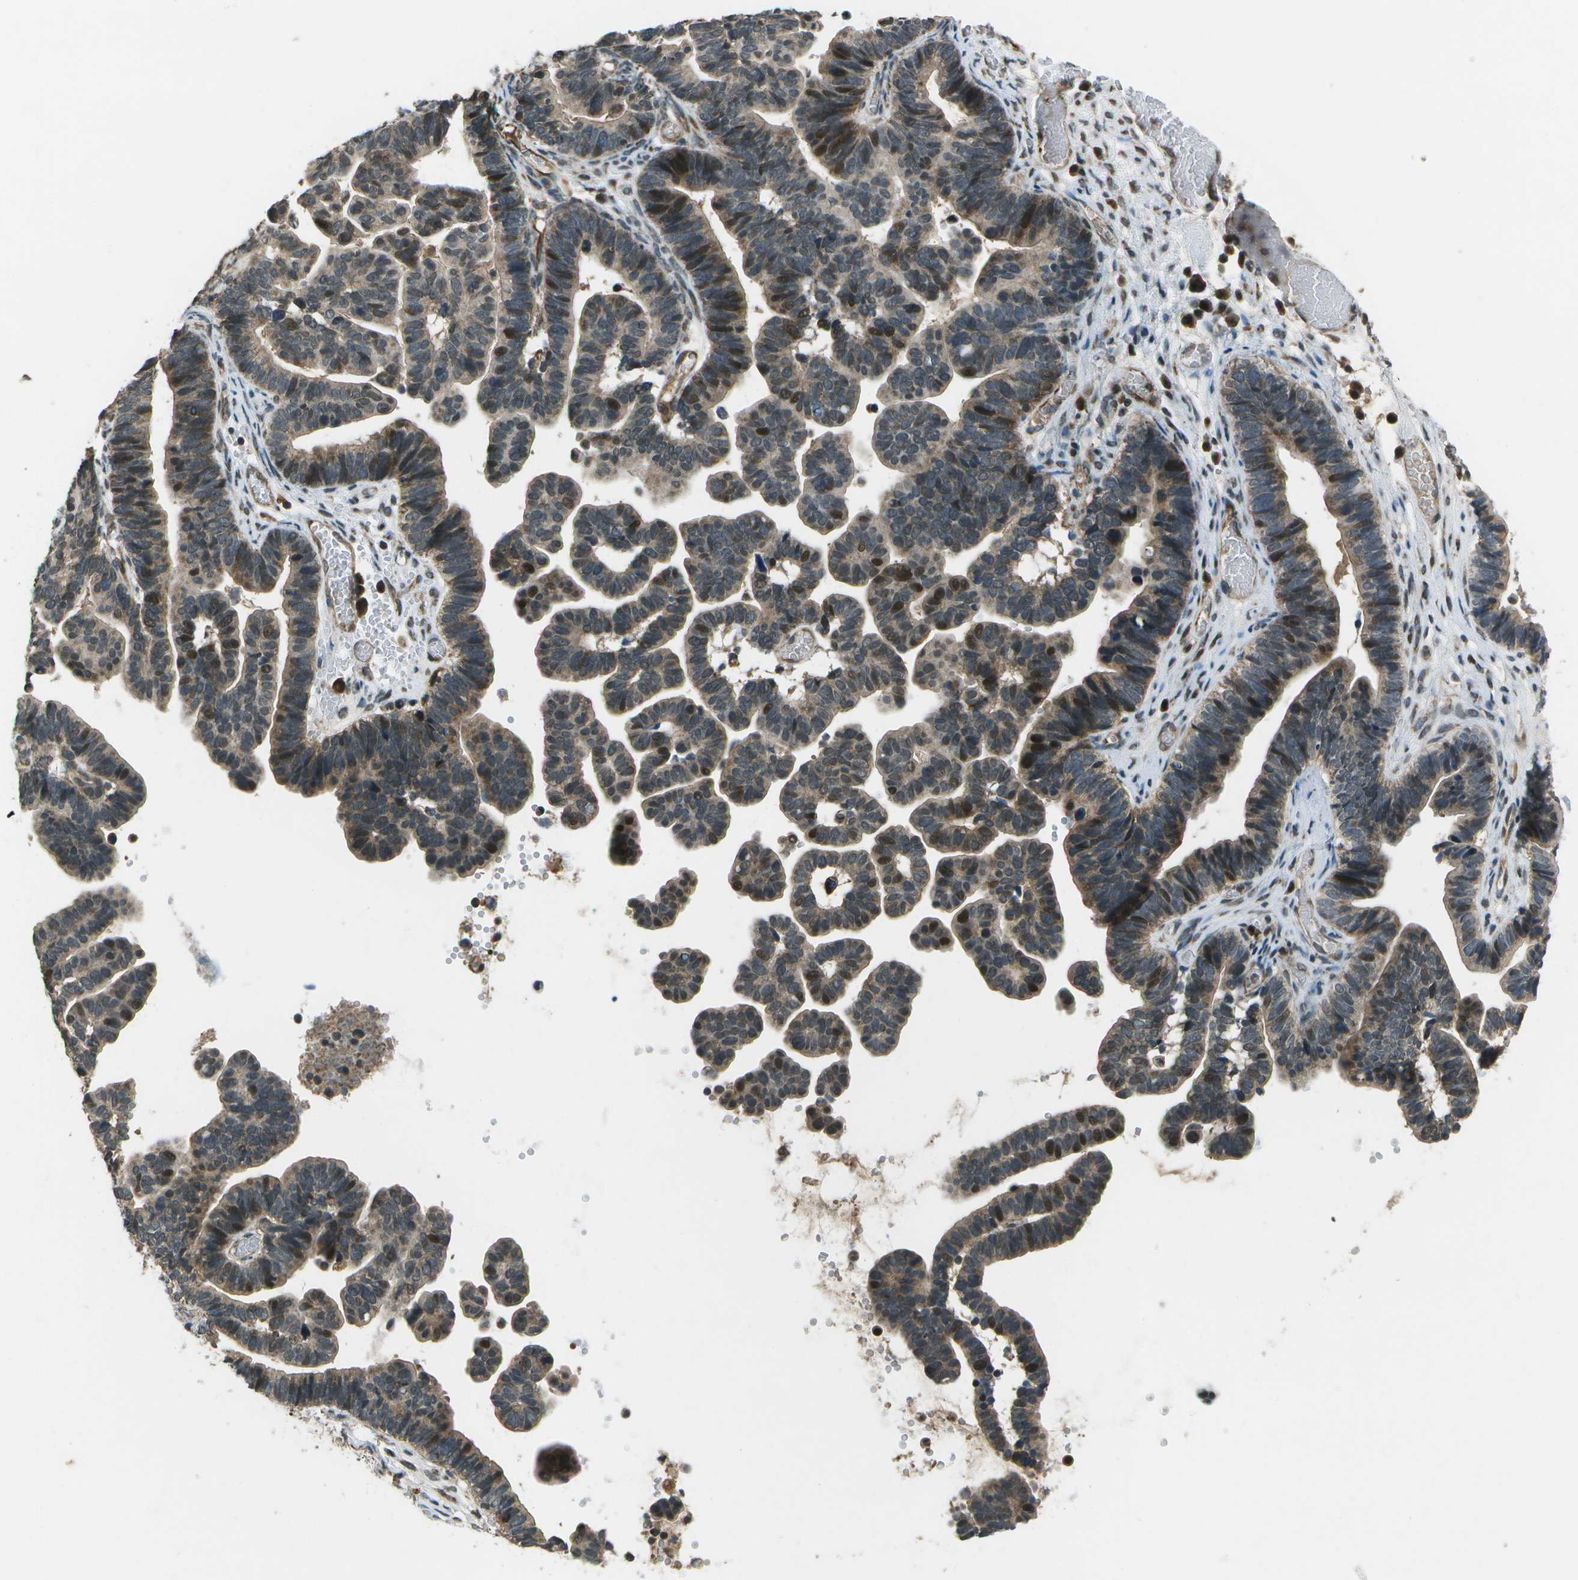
{"staining": {"intensity": "strong", "quantity": "<25%", "location": "cytoplasmic/membranous,nuclear"}, "tissue": "ovarian cancer", "cell_type": "Tumor cells", "image_type": "cancer", "snomed": [{"axis": "morphology", "description": "Cystadenocarcinoma, serous, NOS"}, {"axis": "topography", "description": "Ovary"}], "caption": "Serous cystadenocarcinoma (ovarian) tissue exhibits strong cytoplasmic/membranous and nuclear expression in about <25% of tumor cells, visualized by immunohistochemistry.", "gene": "EIF2AK1", "patient": {"sex": "female", "age": 56}}